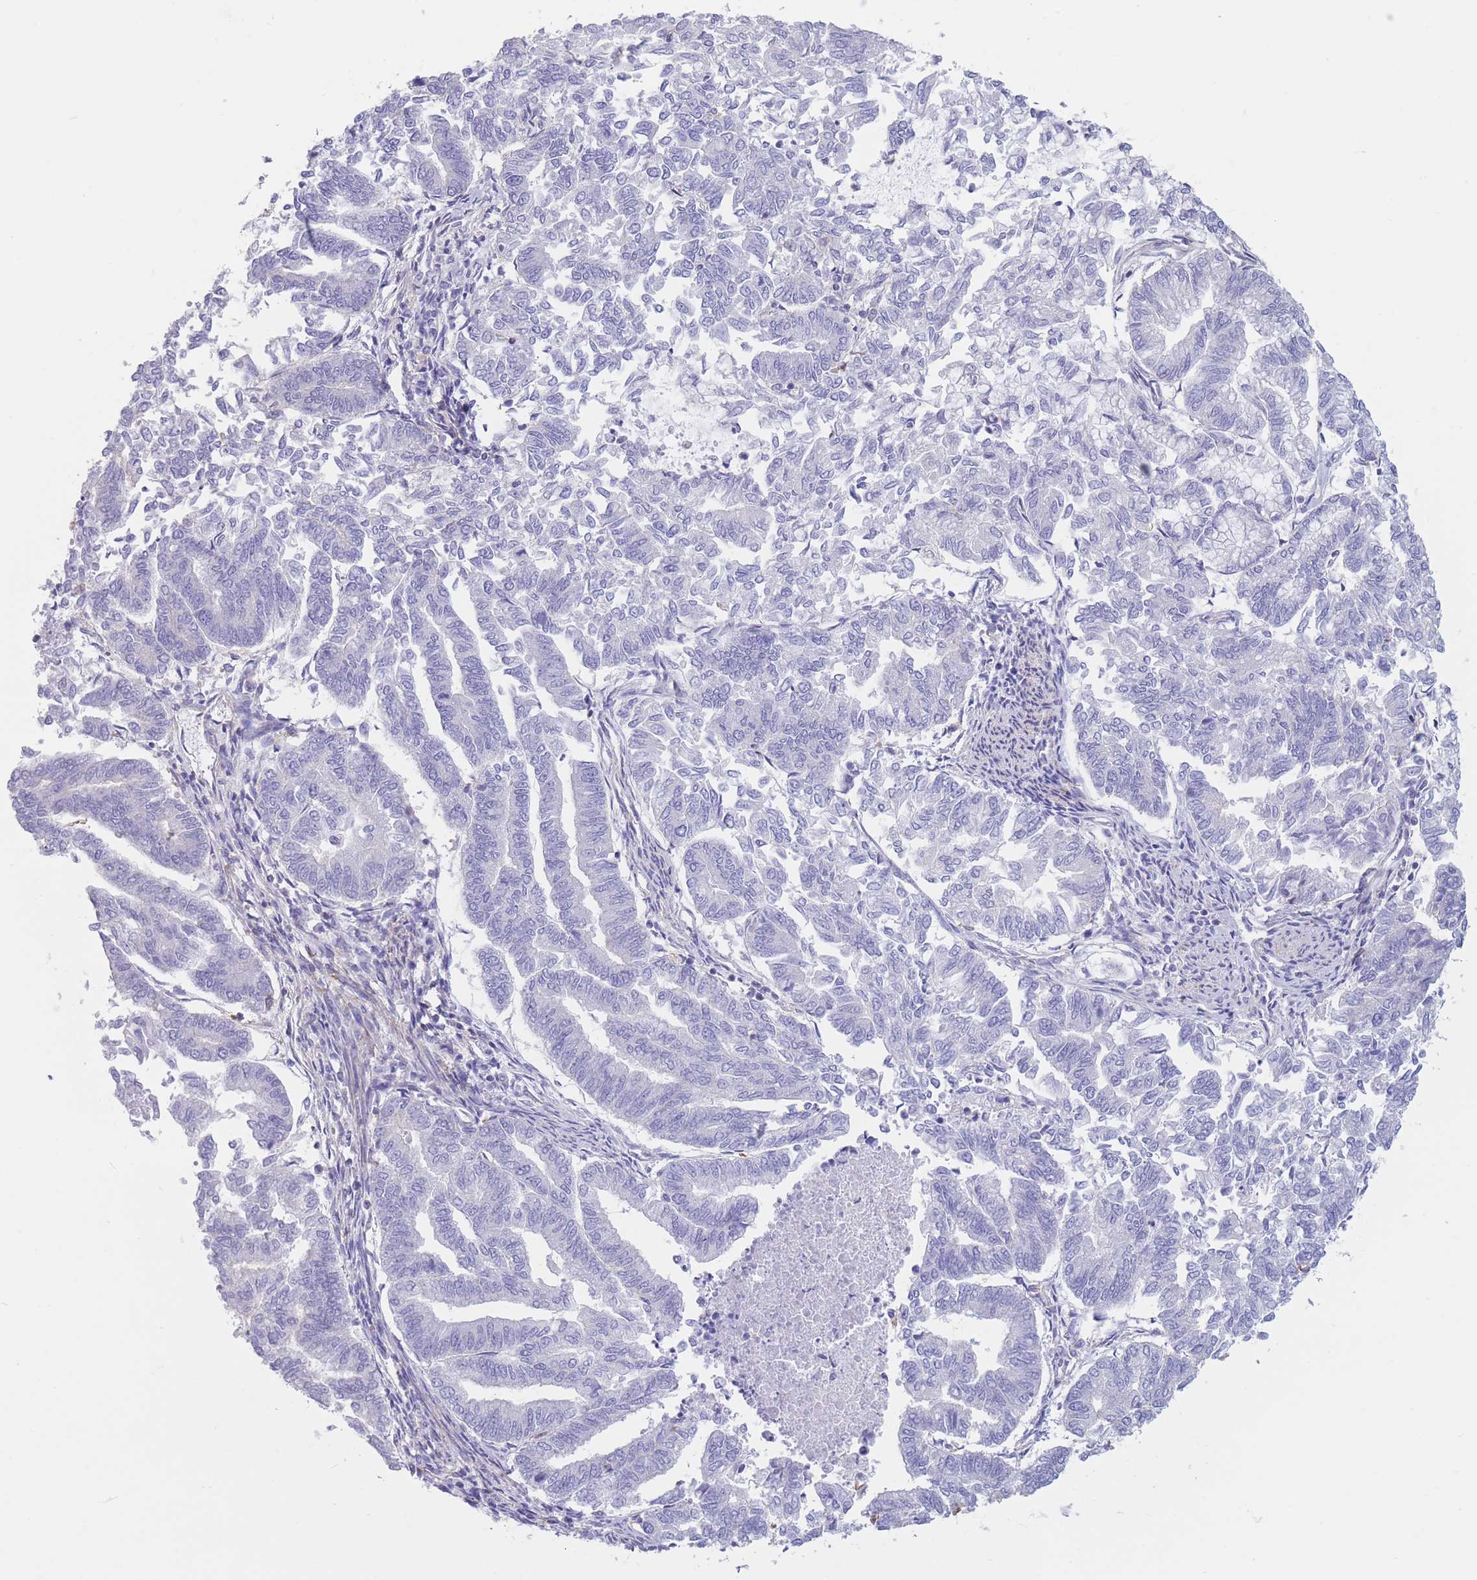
{"staining": {"intensity": "negative", "quantity": "none", "location": "none"}, "tissue": "endometrial cancer", "cell_type": "Tumor cells", "image_type": "cancer", "snomed": [{"axis": "morphology", "description": "Adenocarcinoma, NOS"}, {"axis": "topography", "description": "Endometrium"}], "caption": "Immunohistochemistry of endometrial adenocarcinoma shows no positivity in tumor cells. Brightfield microscopy of immunohistochemistry stained with DAB (brown) and hematoxylin (blue), captured at high magnification.", "gene": "PDHA1", "patient": {"sex": "female", "age": 79}}